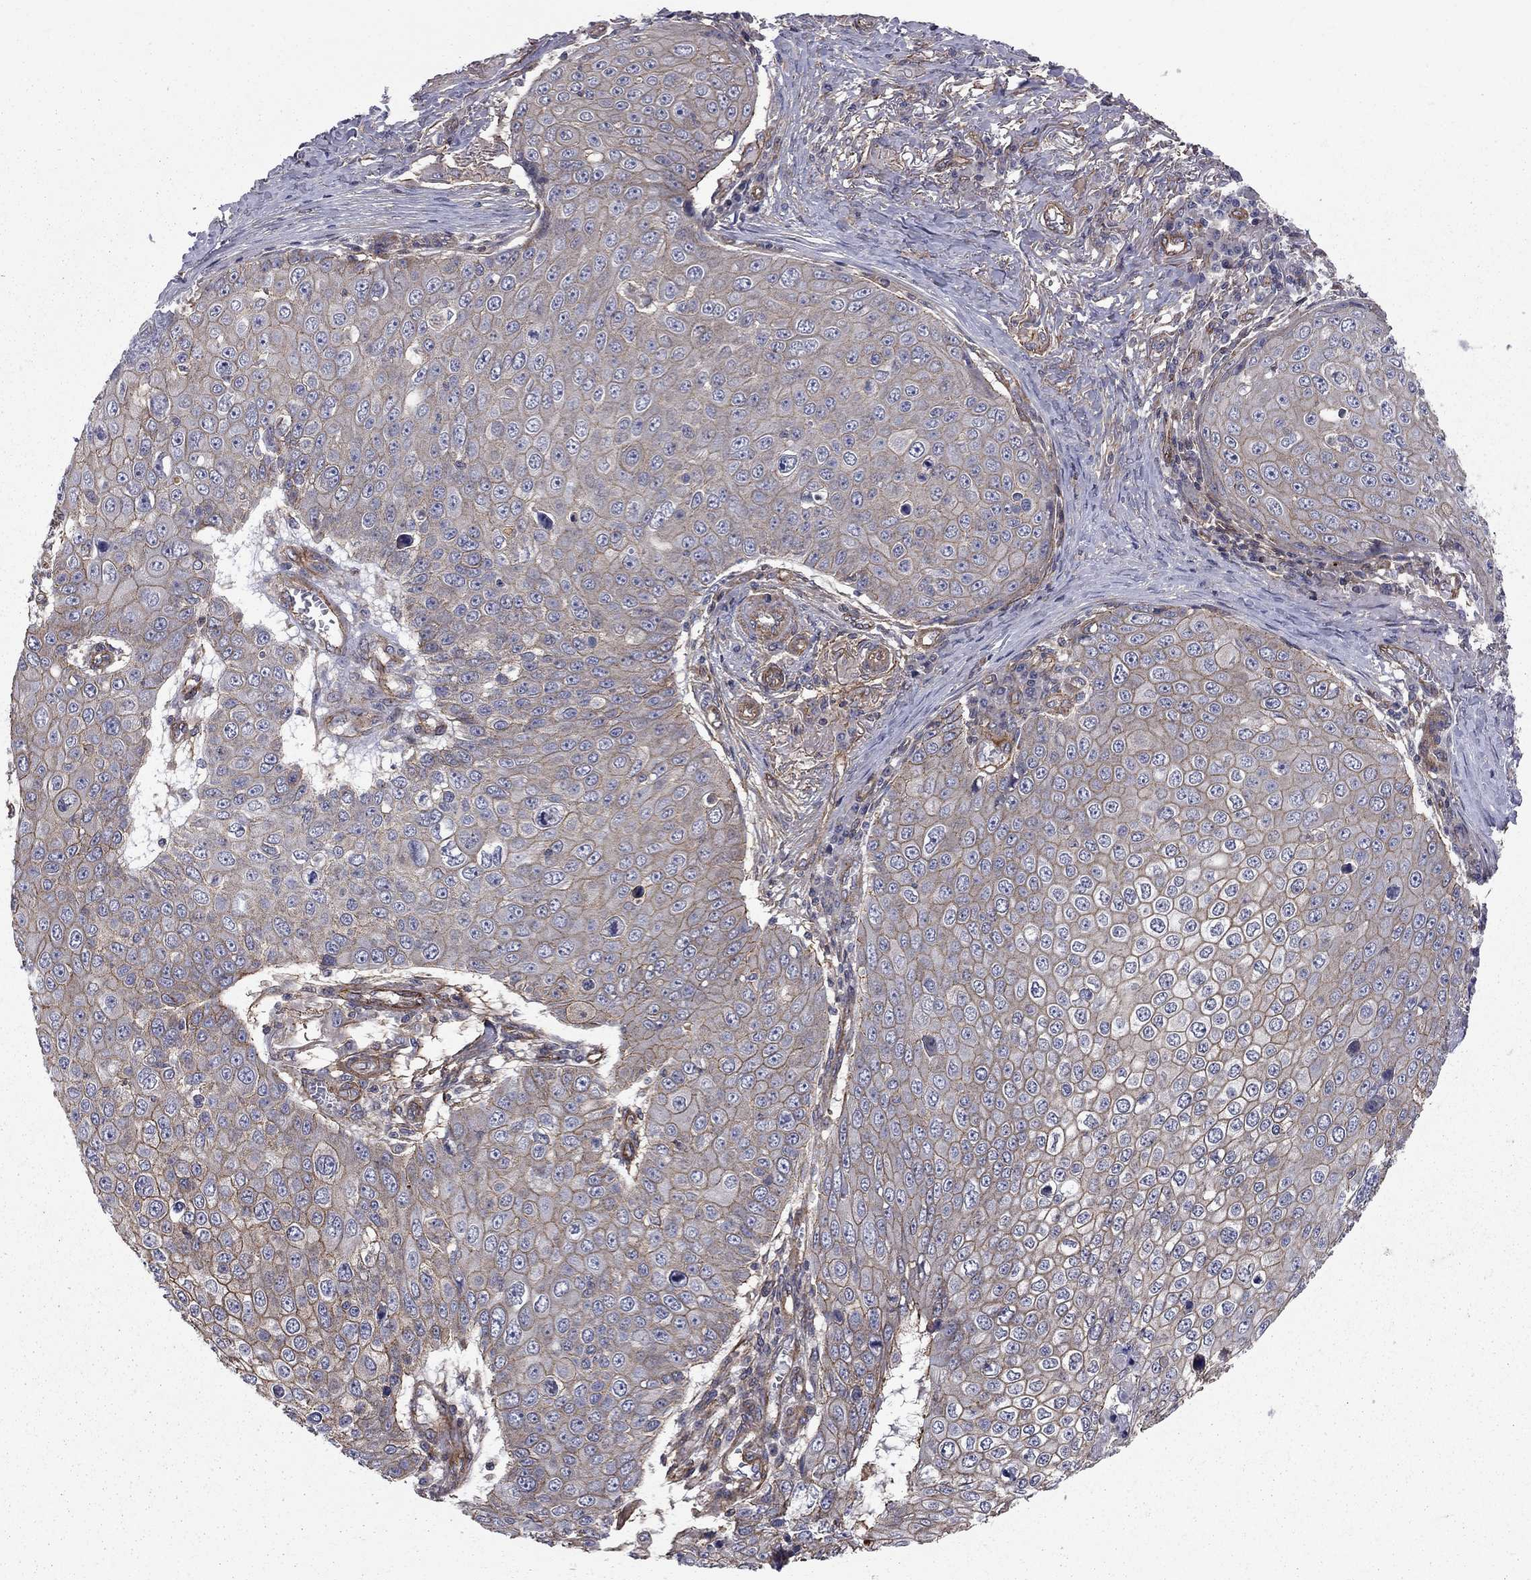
{"staining": {"intensity": "moderate", "quantity": "<25%", "location": "cytoplasmic/membranous"}, "tissue": "skin cancer", "cell_type": "Tumor cells", "image_type": "cancer", "snomed": [{"axis": "morphology", "description": "Squamous cell carcinoma, NOS"}, {"axis": "topography", "description": "Skin"}], "caption": "Immunohistochemistry (IHC) photomicrograph of neoplastic tissue: human skin squamous cell carcinoma stained using immunohistochemistry (IHC) demonstrates low levels of moderate protein expression localized specifically in the cytoplasmic/membranous of tumor cells, appearing as a cytoplasmic/membranous brown color.", "gene": "RASEF", "patient": {"sex": "male", "age": 71}}